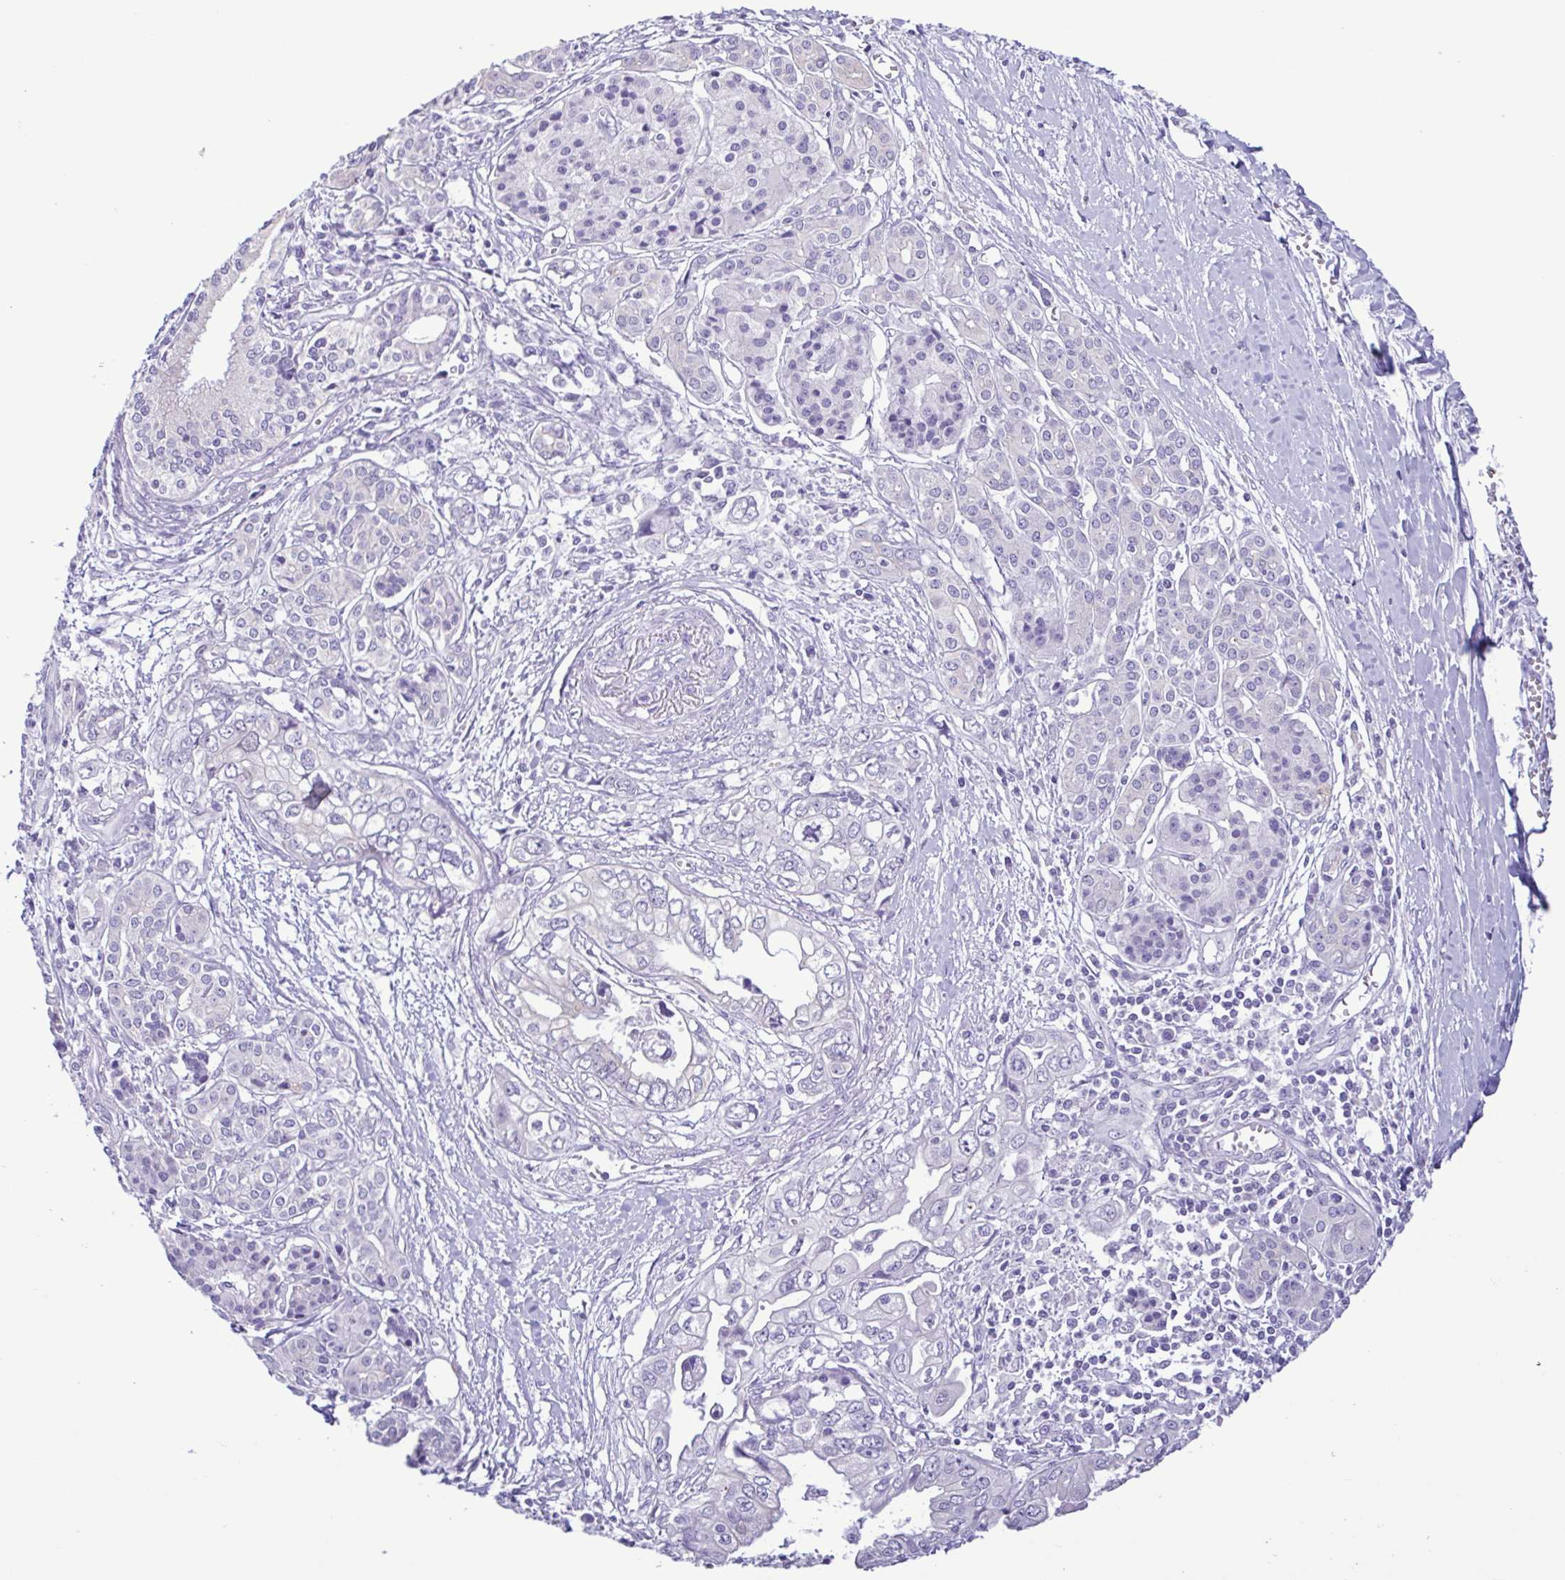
{"staining": {"intensity": "negative", "quantity": "none", "location": "none"}, "tissue": "pancreatic cancer", "cell_type": "Tumor cells", "image_type": "cancer", "snomed": [{"axis": "morphology", "description": "Adenocarcinoma, NOS"}, {"axis": "topography", "description": "Pancreas"}], "caption": "Pancreatic adenocarcinoma was stained to show a protein in brown. There is no significant staining in tumor cells. (DAB (3,3'-diaminobenzidine) IHC with hematoxylin counter stain).", "gene": "CBY2", "patient": {"sex": "male", "age": 68}}